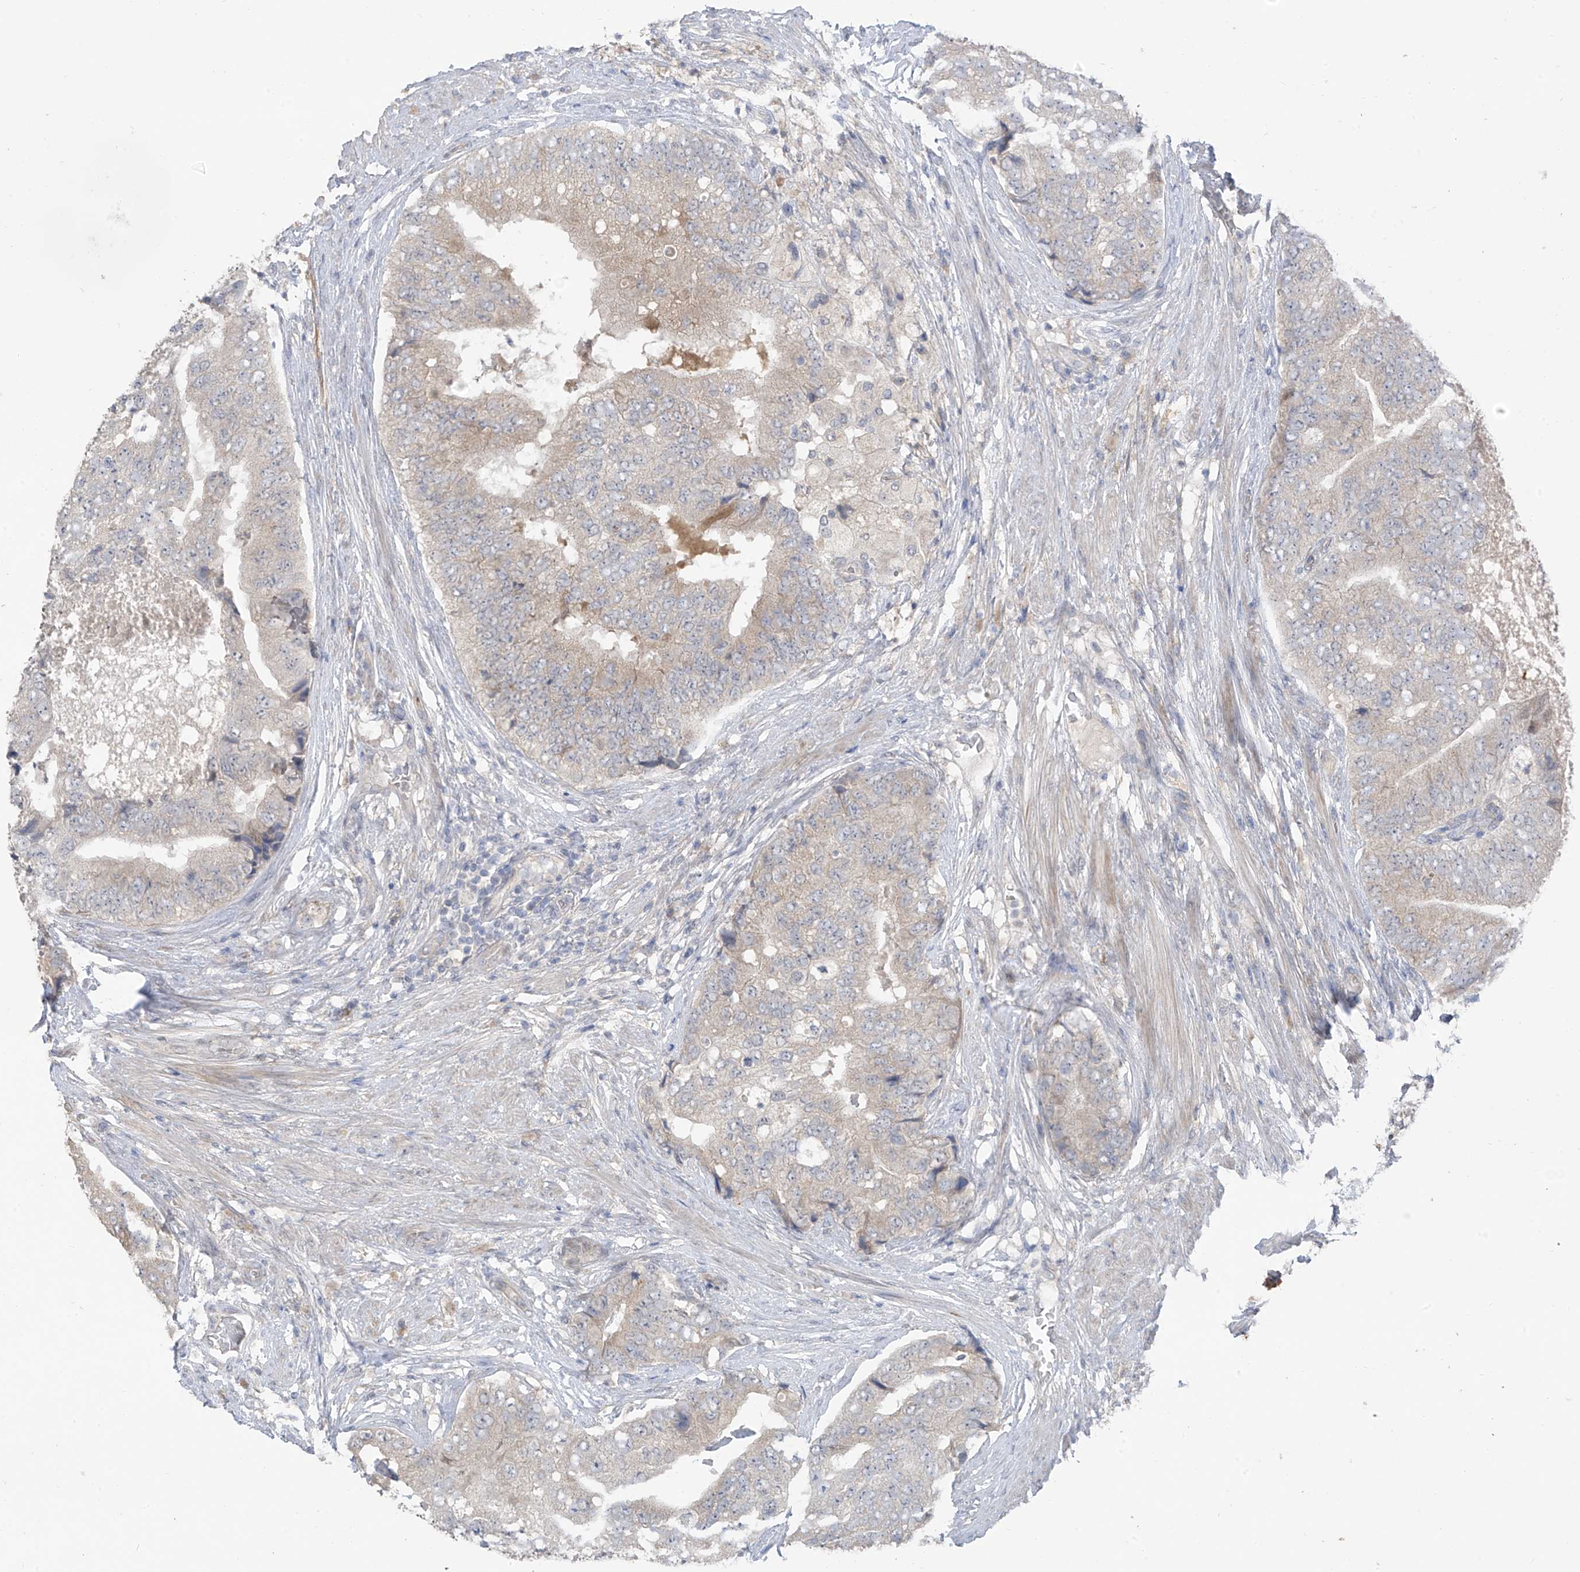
{"staining": {"intensity": "weak", "quantity": "<25%", "location": "cytoplasmic/membranous"}, "tissue": "prostate cancer", "cell_type": "Tumor cells", "image_type": "cancer", "snomed": [{"axis": "morphology", "description": "Adenocarcinoma, High grade"}, {"axis": "topography", "description": "Prostate"}], "caption": "The immunohistochemistry histopathology image has no significant expression in tumor cells of high-grade adenocarcinoma (prostate) tissue.", "gene": "NALCN", "patient": {"sex": "male", "age": 70}}